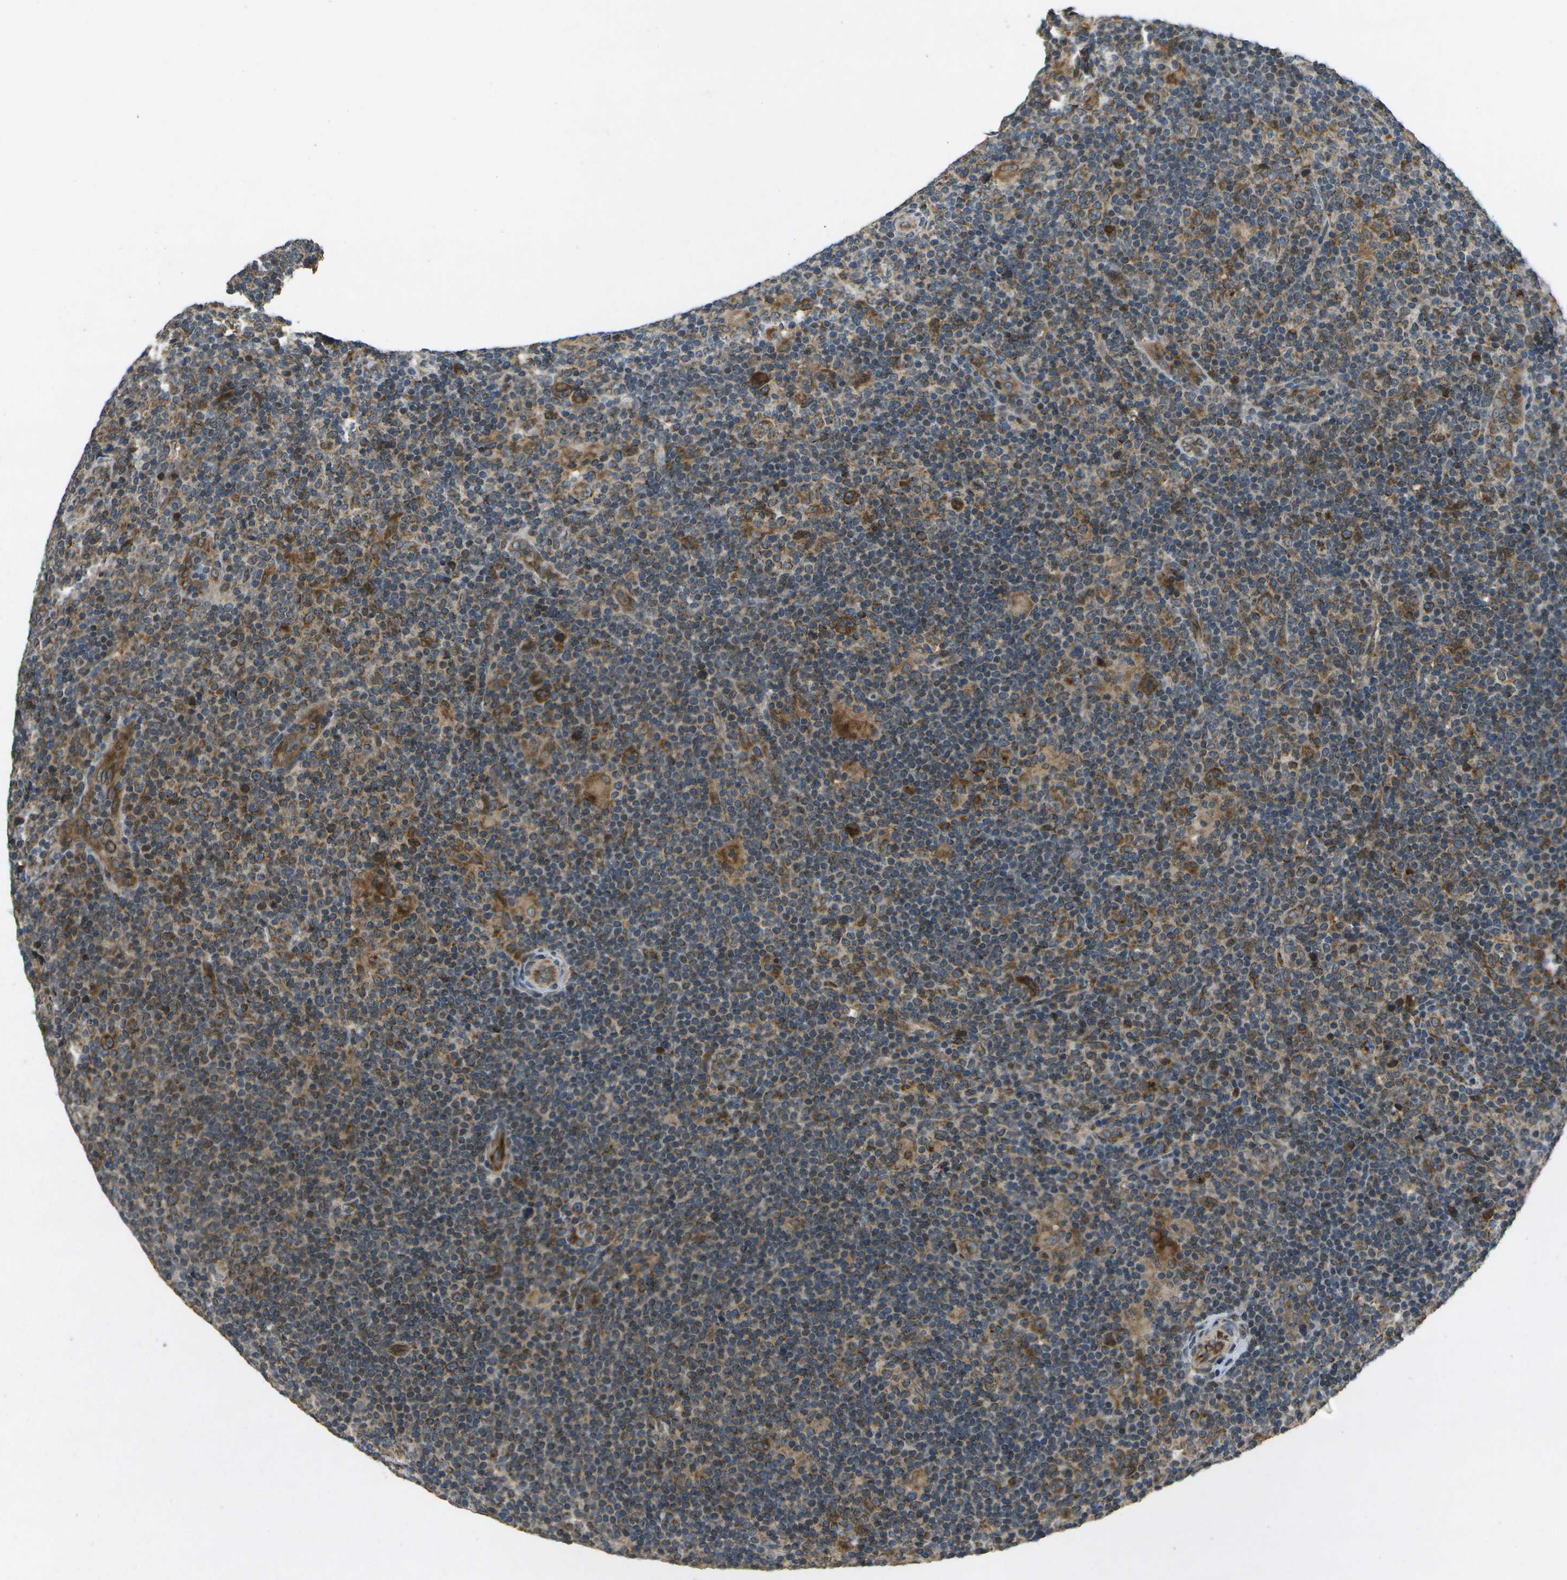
{"staining": {"intensity": "moderate", "quantity": ">75%", "location": "cytoplasmic/membranous"}, "tissue": "lymphoma", "cell_type": "Tumor cells", "image_type": "cancer", "snomed": [{"axis": "morphology", "description": "Hodgkin's disease, NOS"}, {"axis": "topography", "description": "Lymph node"}], "caption": "High-power microscopy captured an immunohistochemistry (IHC) histopathology image of lymphoma, revealing moderate cytoplasmic/membranous positivity in about >75% of tumor cells.", "gene": "HFE", "patient": {"sex": "female", "age": 57}}